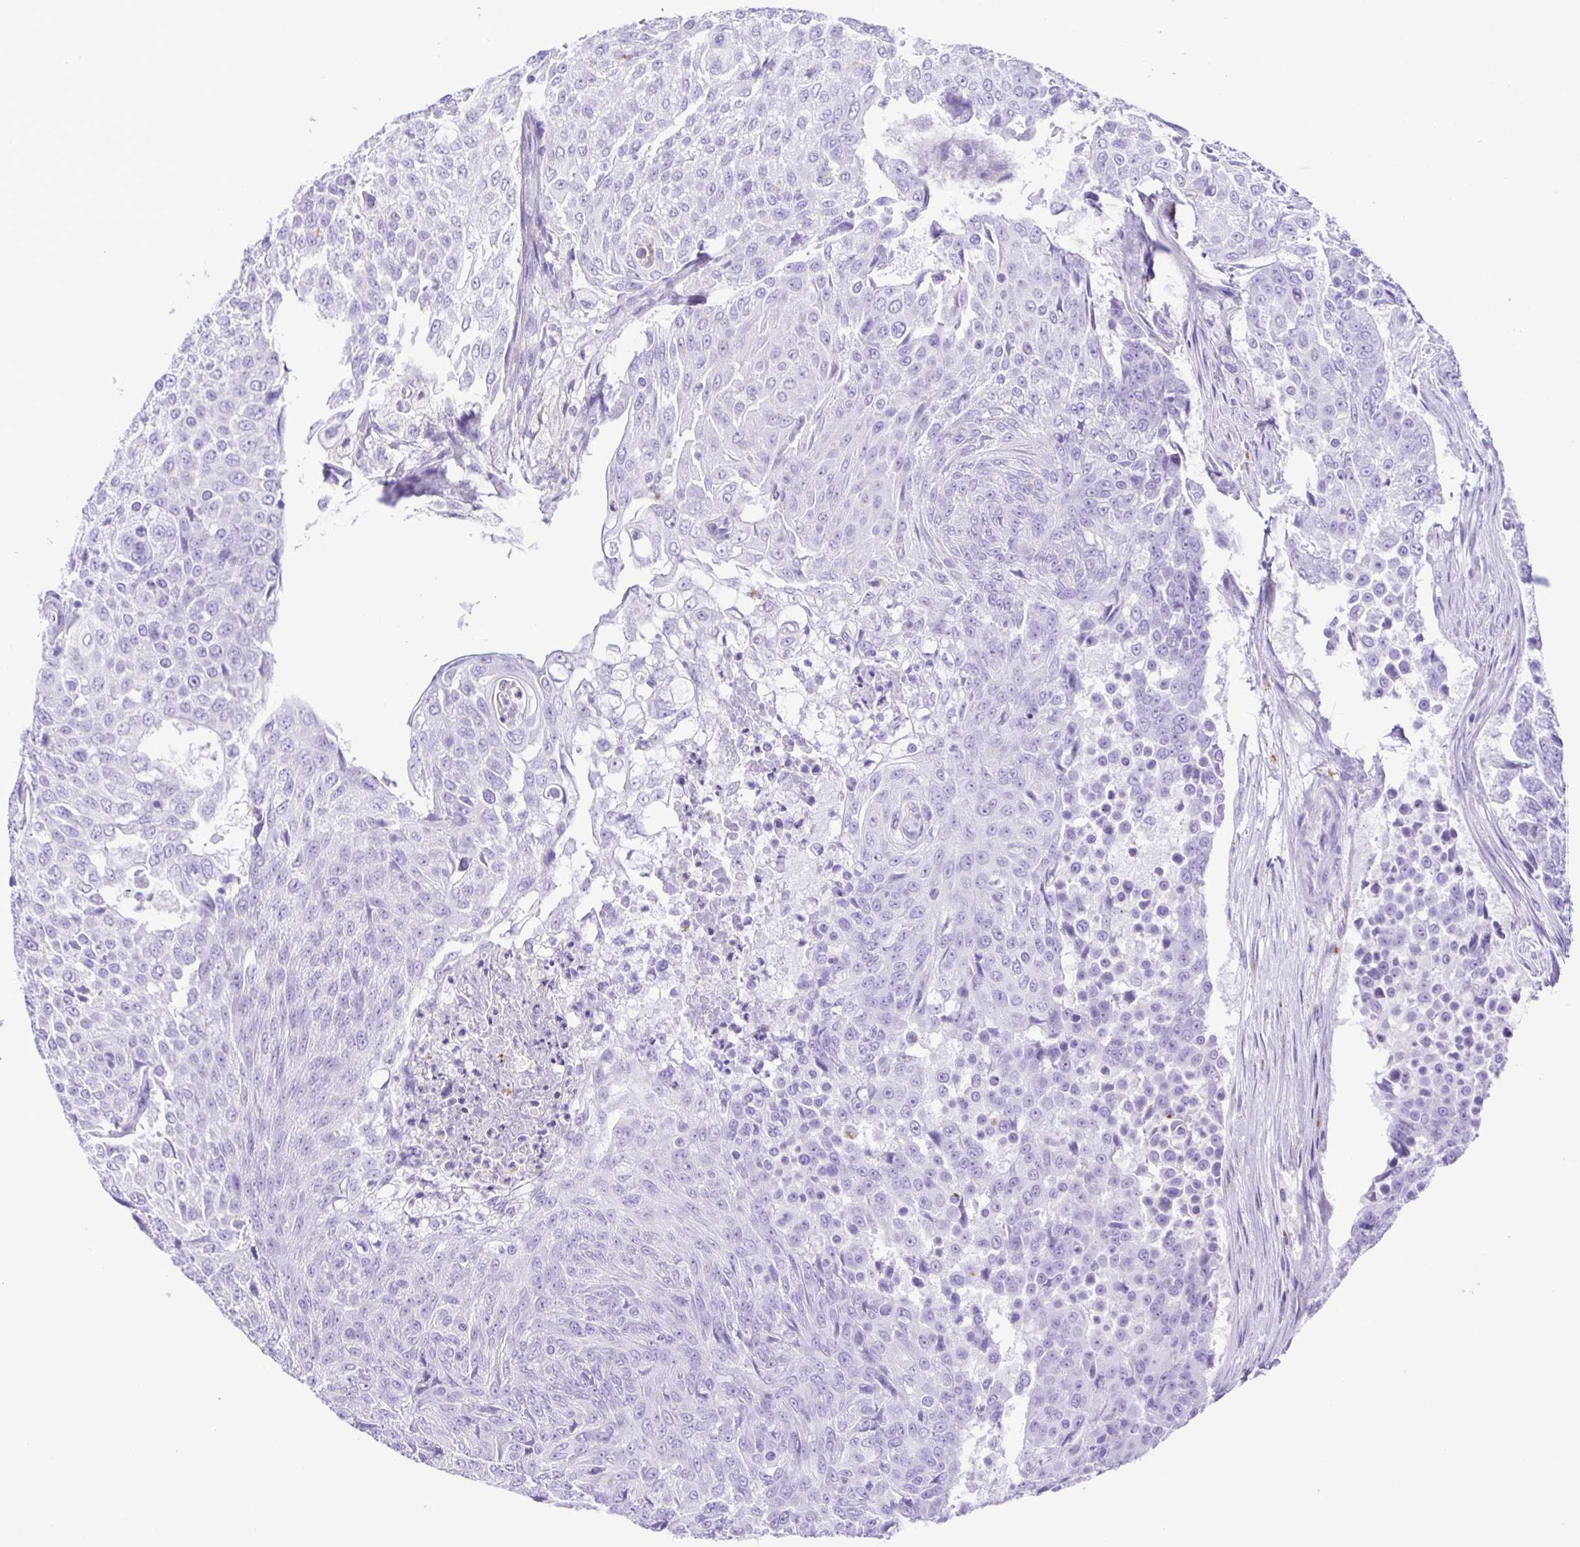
{"staining": {"intensity": "negative", "quantity": "none", "location": "none"}, "tissue": "urothelial cancer", "cell_type": "Tumor cells", "image_type": "cancer", "snomed": [{"axis": "morphology", "description": "Urothelial carcinoma, High grade"}, {"axis": "topography", "description": "Urinary bladder"}], "caption": "Immunohistochemical staining of high-grade urothelial carcinoma demonstrates no significant positivity in tumor cells.", "gene": "GPR17", "patient": {"sex": "female", "age": 63}}